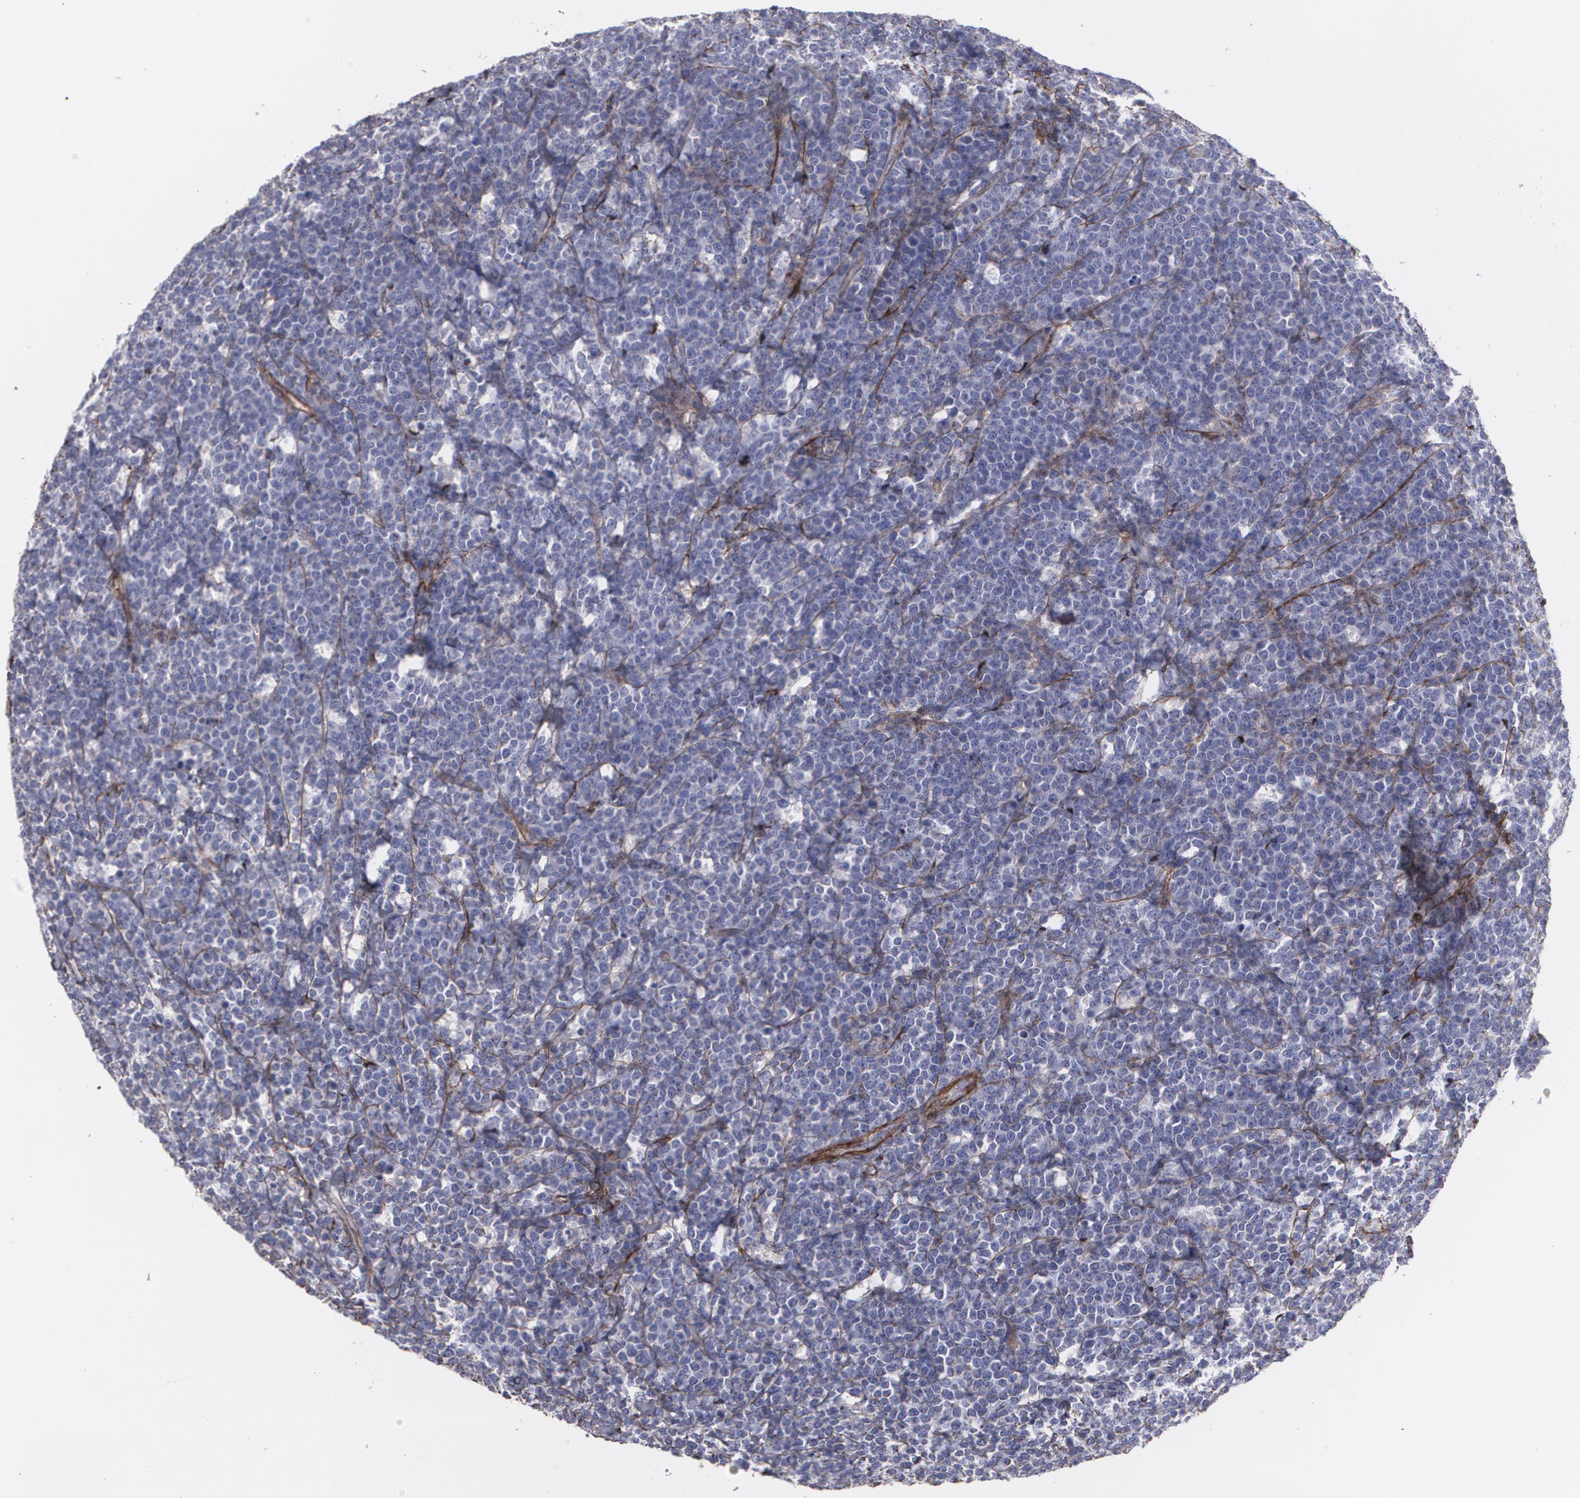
{"staining": {"intensity": "moderate", "quantity": ">75%", "location": "cytoplasmic/membranous"}, "tissue": "lymphoma", "cell_type": "Tumor cells", "image_type": "cancer", "snomed": [{"axis": "morphology", "description": "Malignant lymphoma, non-Hodgkin's type, High grade"}, {"axis": "topography", "description": "Small intestine"}, {"axis": "topography", "description": "Colon"}], "caption": "An IHC image of tumor tissue is shown. Protein staining in brown highlights moderate cytoplasmic/membranous positivity in lymphoma within tumor cells. (brown staining indicates protein expression, while blue staining denotes nuclei).", "gene": "FBLN1", "patient": {"sex": "male", "age": 8}}